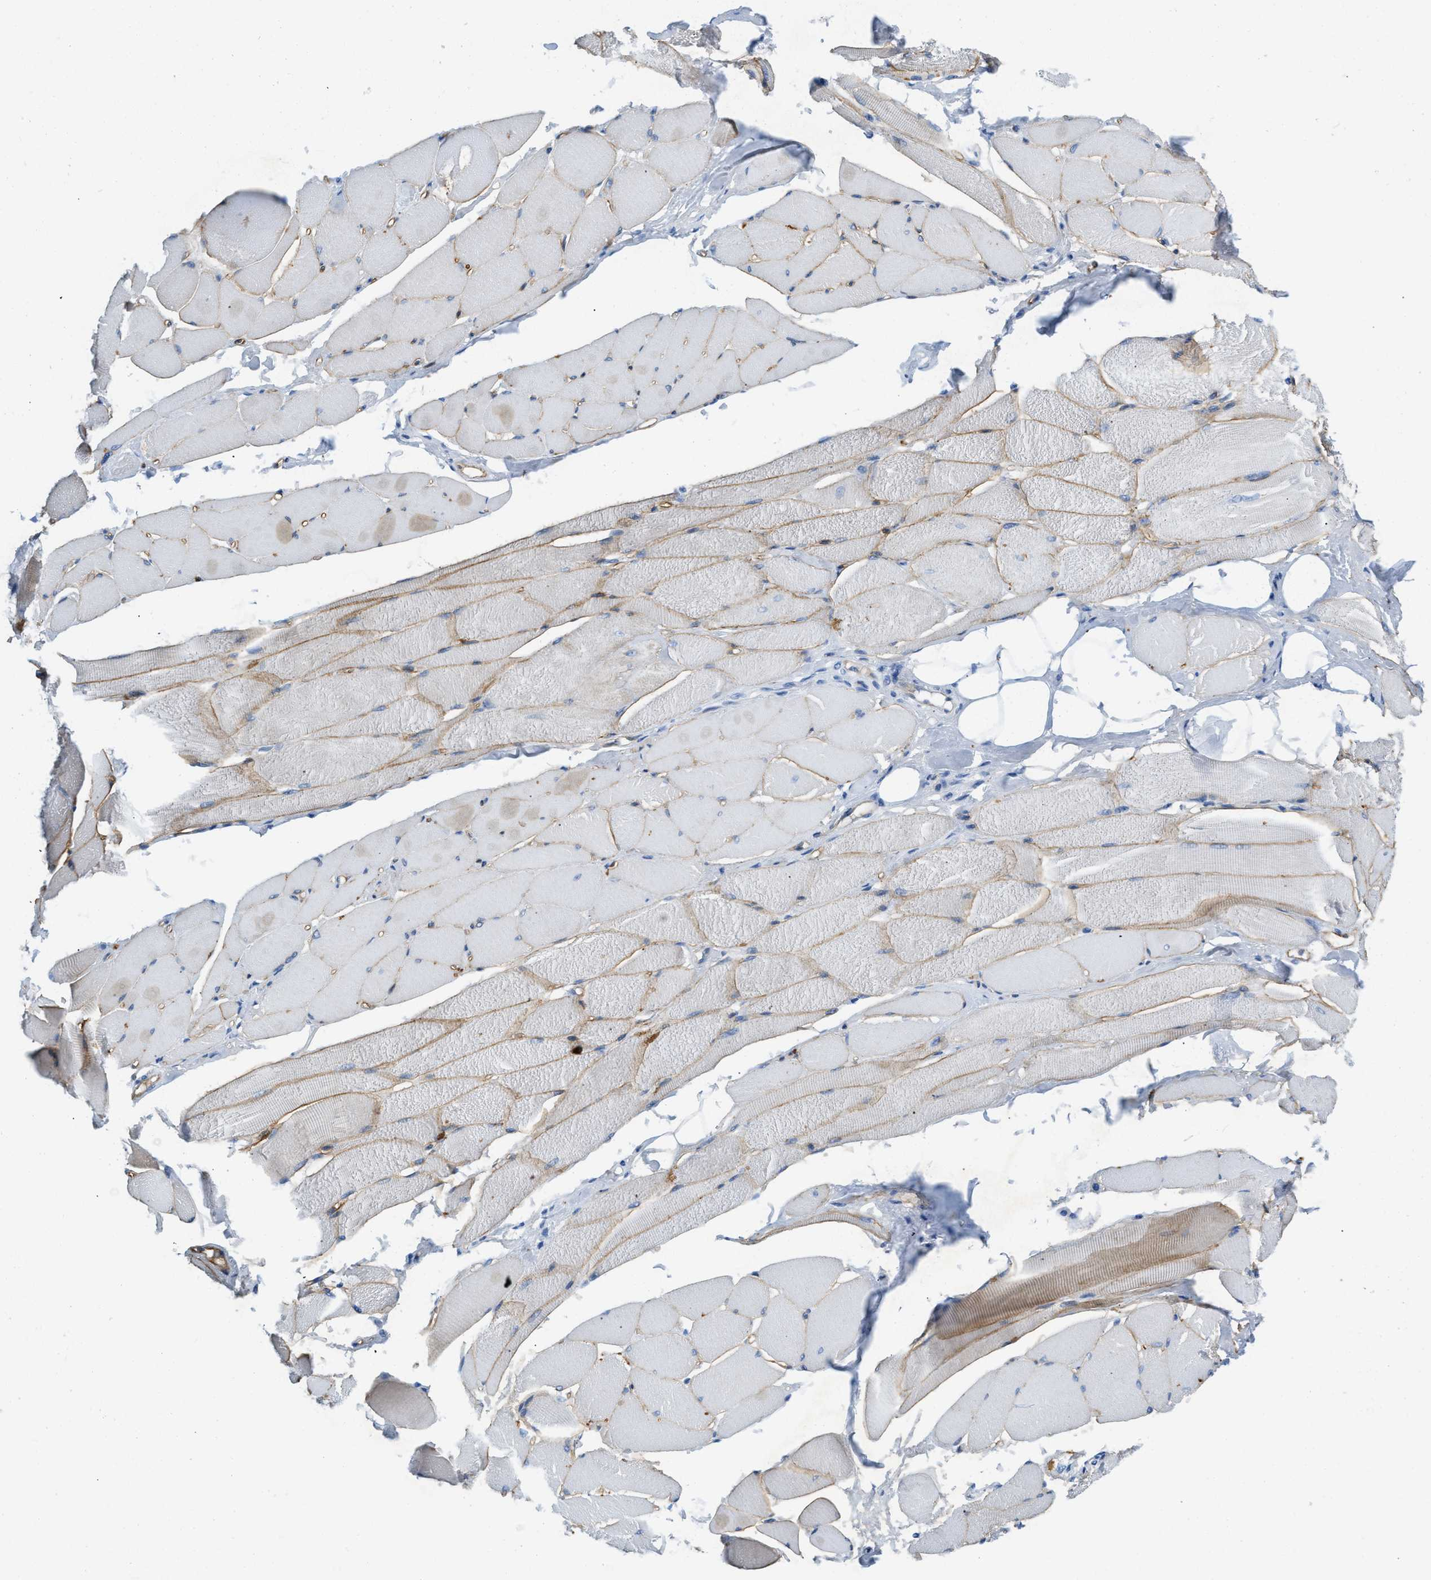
{"staining": {"intensity": "moderate", "quantity": "25%-75%", "location": "cytoplasmic/membranous"}, "tissue": "skeletal muscle", "cell_type": "Myocytes", "image_type": "normal", "snomed": [{"axis": "morphology", "description": "Normal tissue, NOS"}, {"axis": "topography", "description": "Skeletal muscle"}, {"axis": "topography", "description": "Peripheral nerve tissue"}], "caption": "Immunohistochemical staining of benign skeletal muscle displays 25%-75% levels of moderate cytoplasmic/membranous protein positivity in approximately 25%-75% of myocytes.", "gene": "SPEG", "patient": {"sex": "female", "age": 84}}